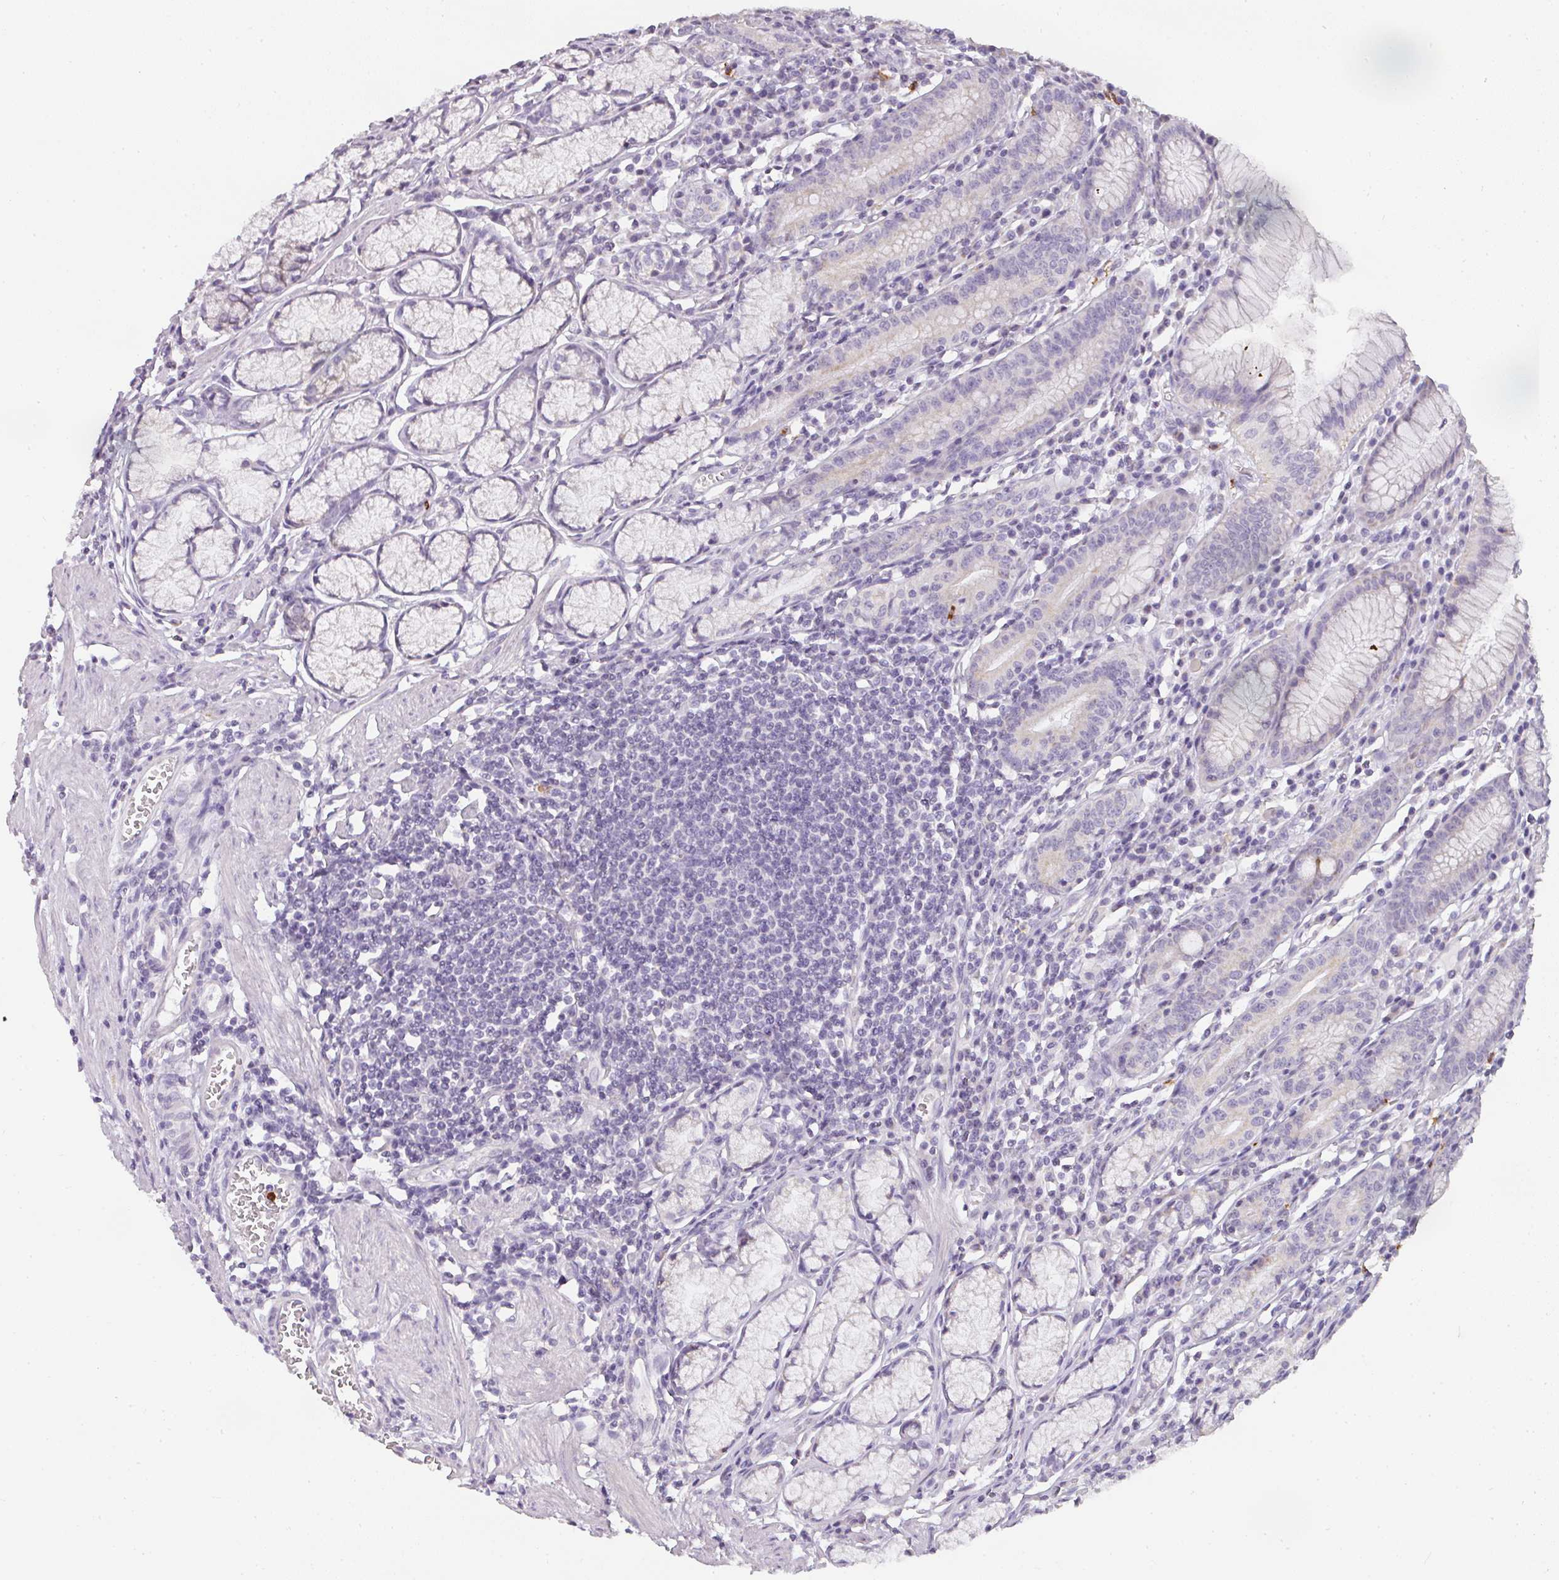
{"staining": {"intensity": "moderate", "quantity": "25%-75%", "location": "cytoplasmic/membranous"}, "tissue": "stomach", "cell_type": "Glandular cells", "image_type": "normal", "snomed": [{"axis": "morphology", "description": "Normal tissue, NOS"}, {"axis": "topography", "description": "Stomach"}], "caption": "The micrograph demonstrates staining of unremarkable stomach, revealing moderate cytoplasmic/membranous protein expression (brown color) within glandular cells.", "gene": "CAMP", "patient": {"sex": "male", "age": 55}}